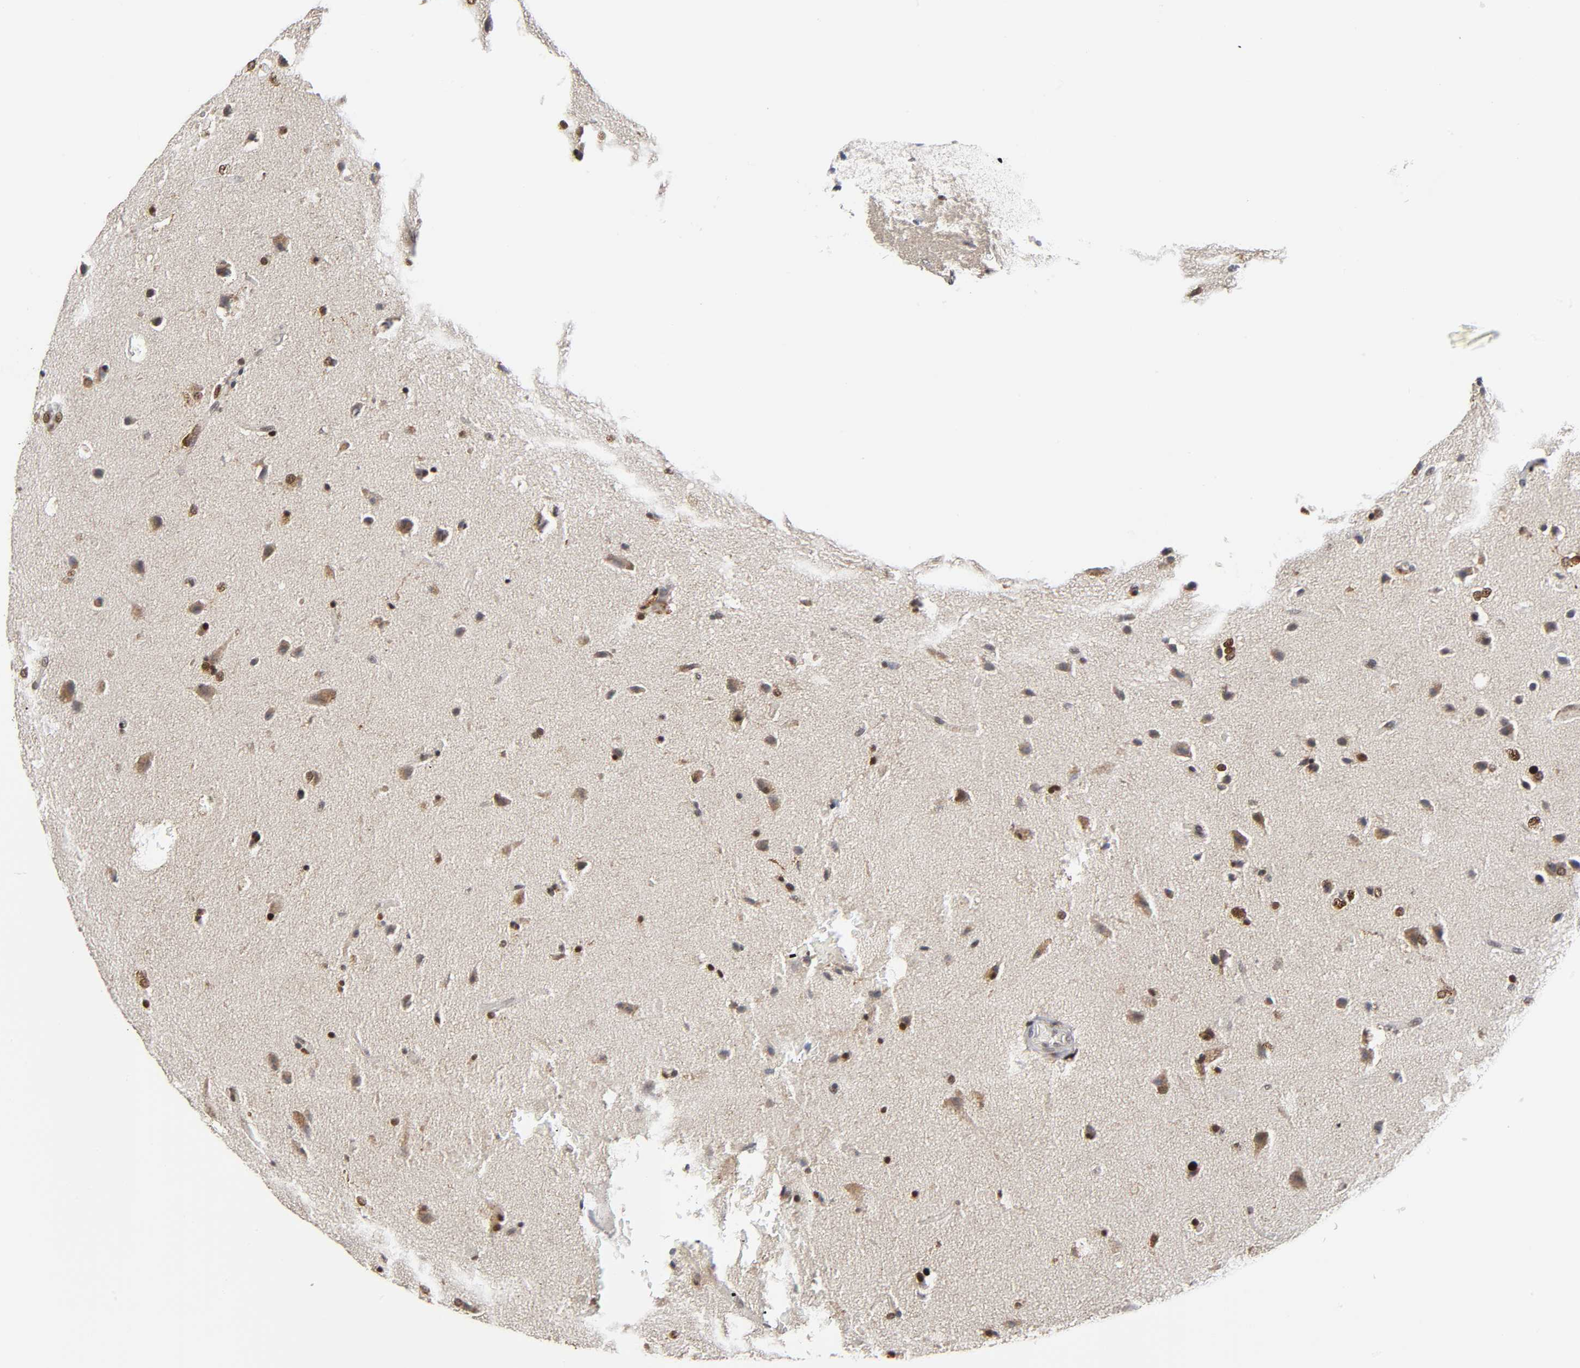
{"staining": {"intensity": "moderate", "quantity": ">75%", "location": "cytoplasmic/membranous,nuclear"}, "tissue": "glioma", "cell_type": "Tumor cells", "image_type": "cancer", "snomed": [{"axis": "morphology", "description": "Glioma, malignant, Low grade"}, {"axis": "topography", "description": "Cerebral cortex"}], "caption": "Glioma tissue exhibits moderate cytoplasmic/membranous and nuclear expression in approximately >75% of tumor cells", "gene": "KAT2B", "patient": {"sex": "female", "age": 47}}